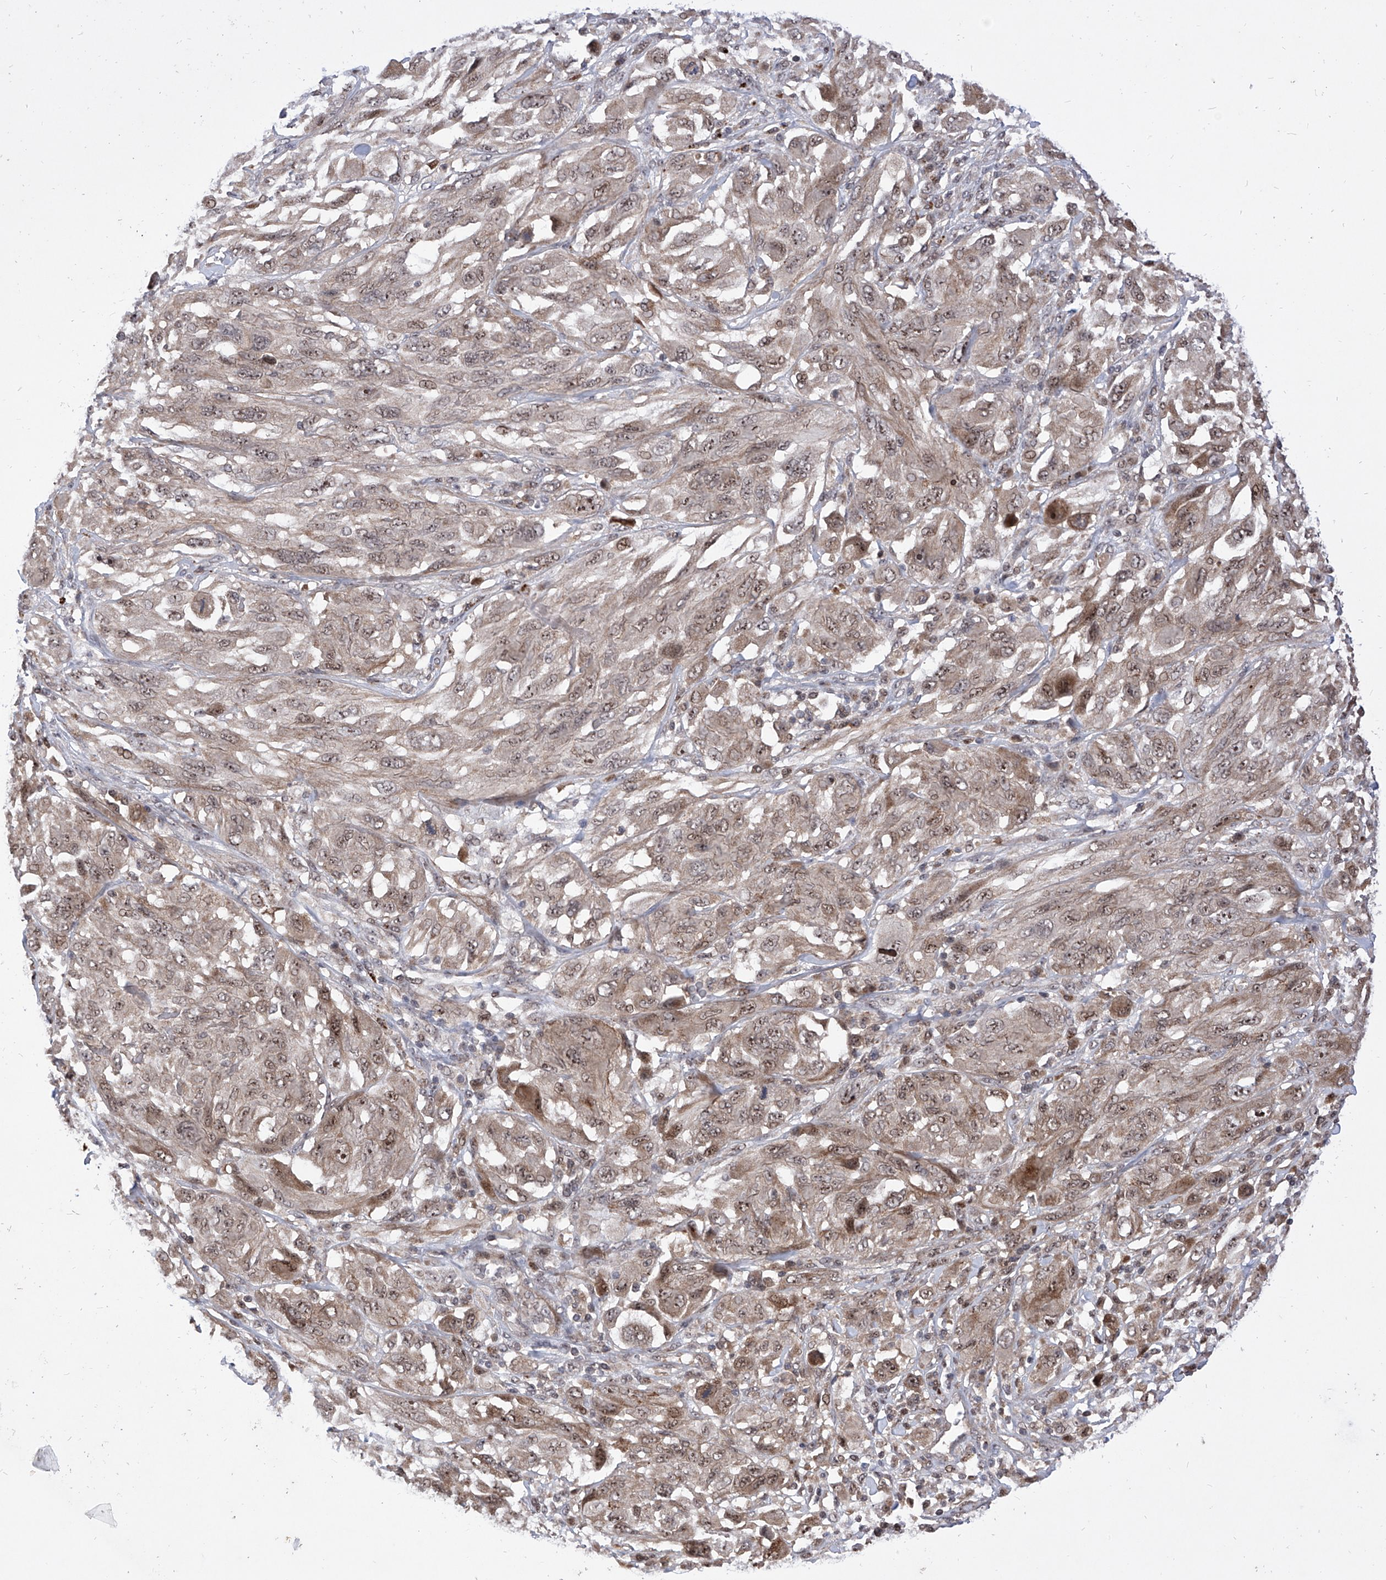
{"staining": {"intensity": "weak", "quantity": ">75%", "location": "cytoplasmic/membranous,nuclear"}, "tissue": "melanoma", "cell_type": "Tumor cells", "image_type": "cancer", "snomed": [{"axis": "morphology", "description": "Malignant melanoma, NOS"}, {"axis": "topography", "description": "Skin"}], "caption": "Malignant melanoma tissue displays weak cytoplasmic/membranous and nuclear staining in about >75% of tumor cells, visualized by immunohistochemistry.", "gene": "LGR4", "patient": {"sex": "female", "age": 91}}